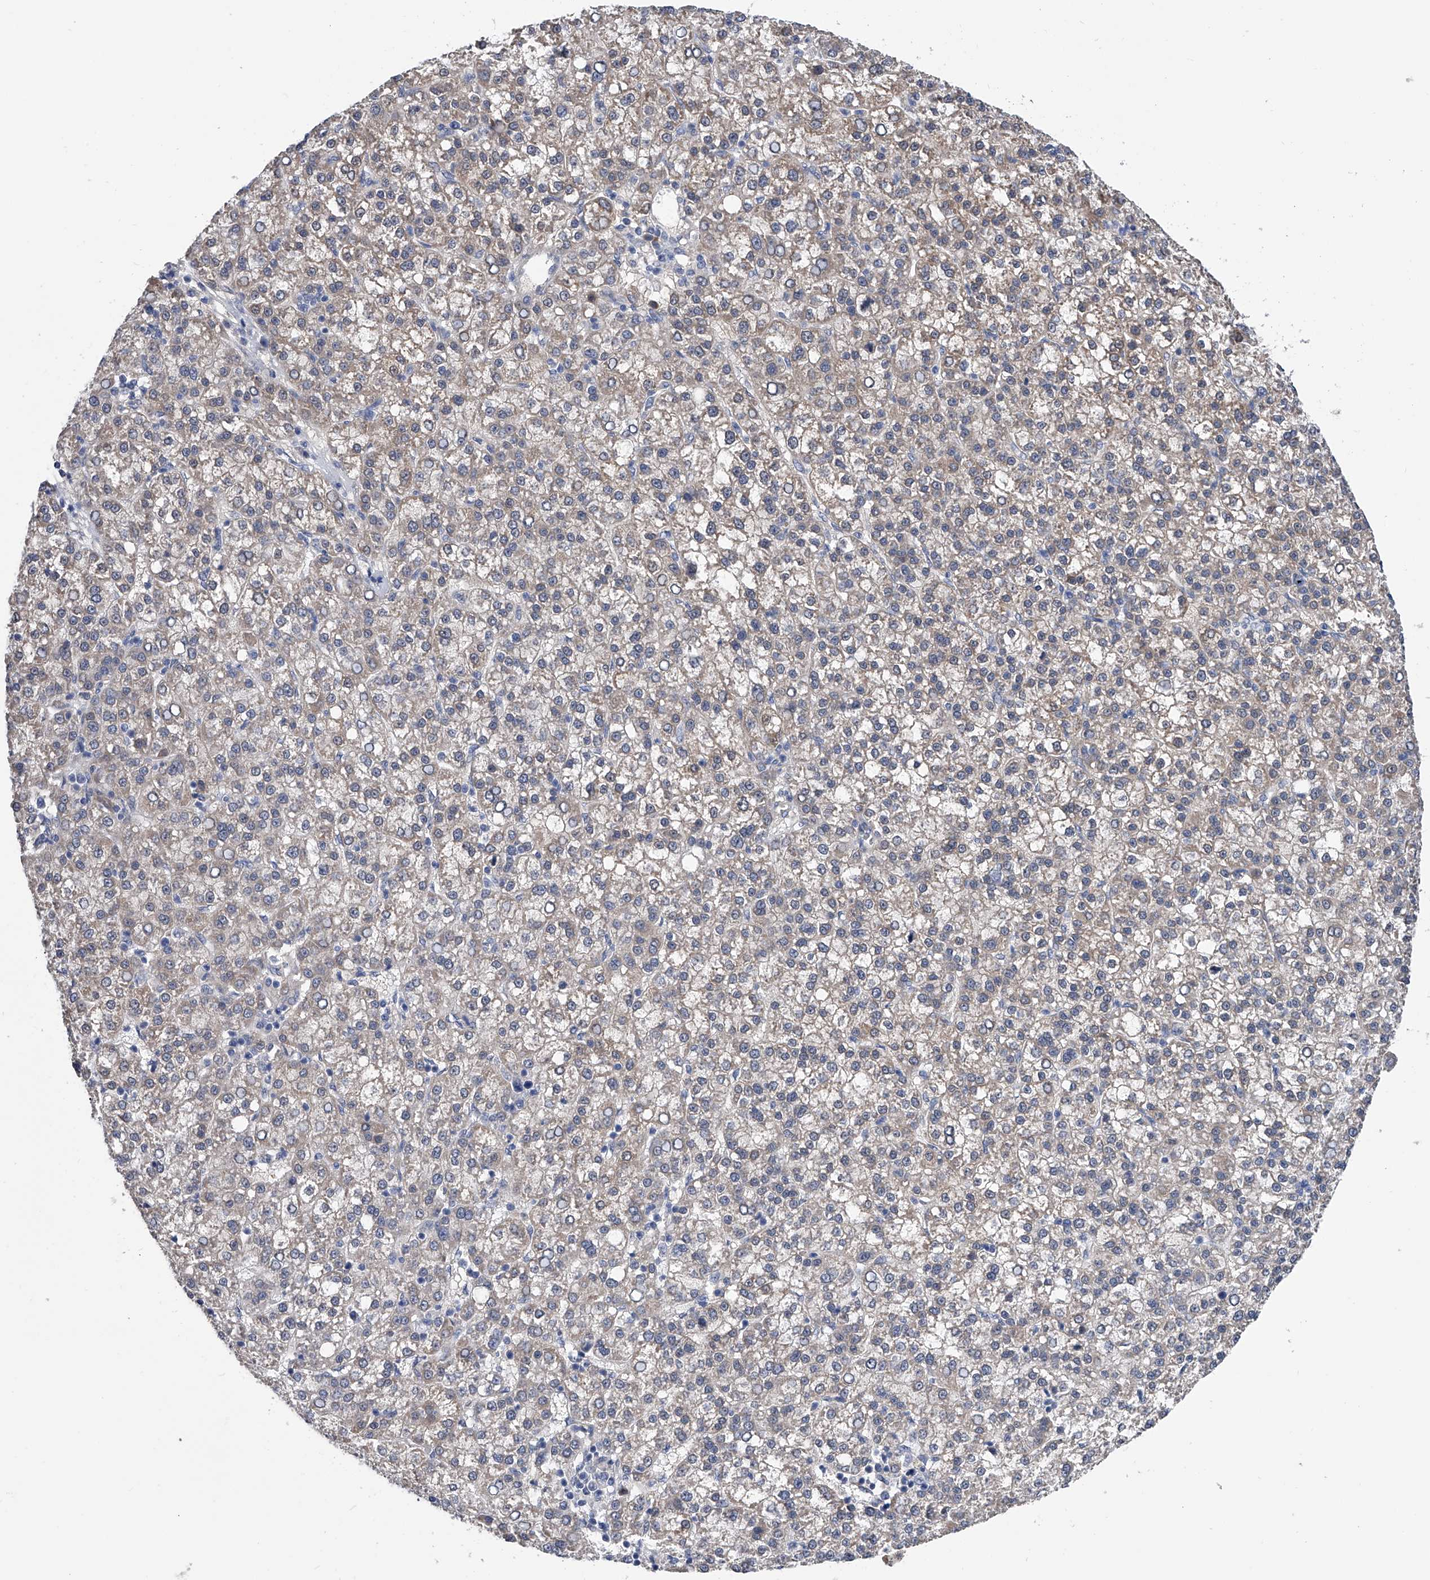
{"staining": {"intensity": "weak", "quantity": "<25%", "location": "cytoplasmic/membranous"}, "tissue": "liver cancer", "cell_type": "Tumor cells", "image_type": "cancer", "snomed": [{"axis": "morphology", "description": "Carcinoma, Hepatocellular, NOS"}, {"axis": "topography", "description": "Liver"}], "caption": "Immunohistochemistry of human liver cancer exhibits no positivity in tumor cells. Nuclei are stained in blue.", "gene": "PGM3", "patient": {"sex": "female", "age": 58}}